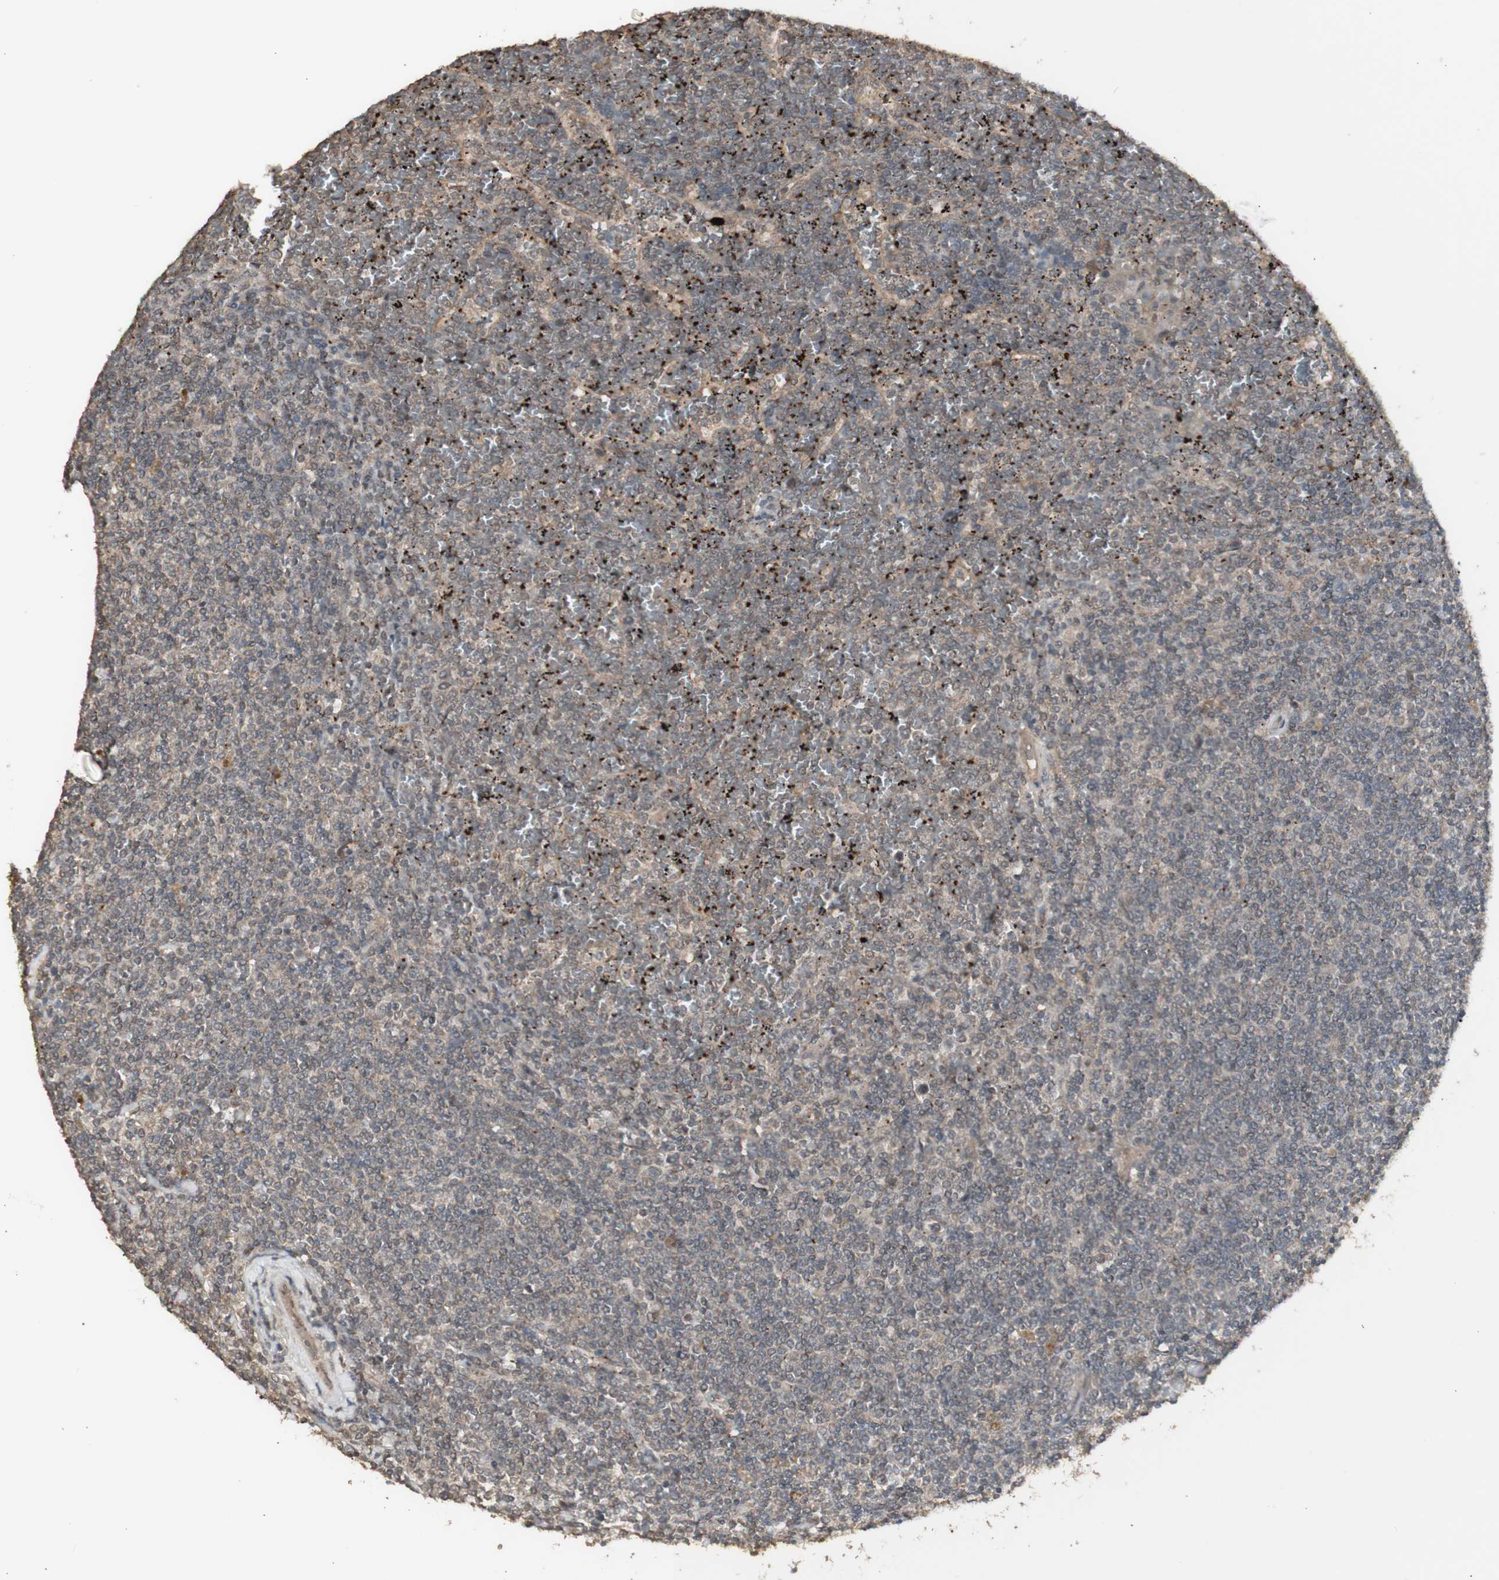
{"staining": {"intensity": "weak", "quantity": "<25%", "location": "cytoplasmic/membranous"}, "tissue": "lymphoma", "cell_type": "Tumor cells", "image_type": "cancer", "snomed": [{"axis": "morphology", "description": "Malignant lymphoma, non-Hodgkin's type, Low grade"}, {"axis": "topography", "description": "Spleen"}], "caption": "Low-grade malignant lymphoma, non-Hodgkin's type stained for a protein using immunohistochemistry (IHC) demonstrates no staining tumor cells.", "gene": "ALOX12", "patient": {"sex": "female", "age": 19}}